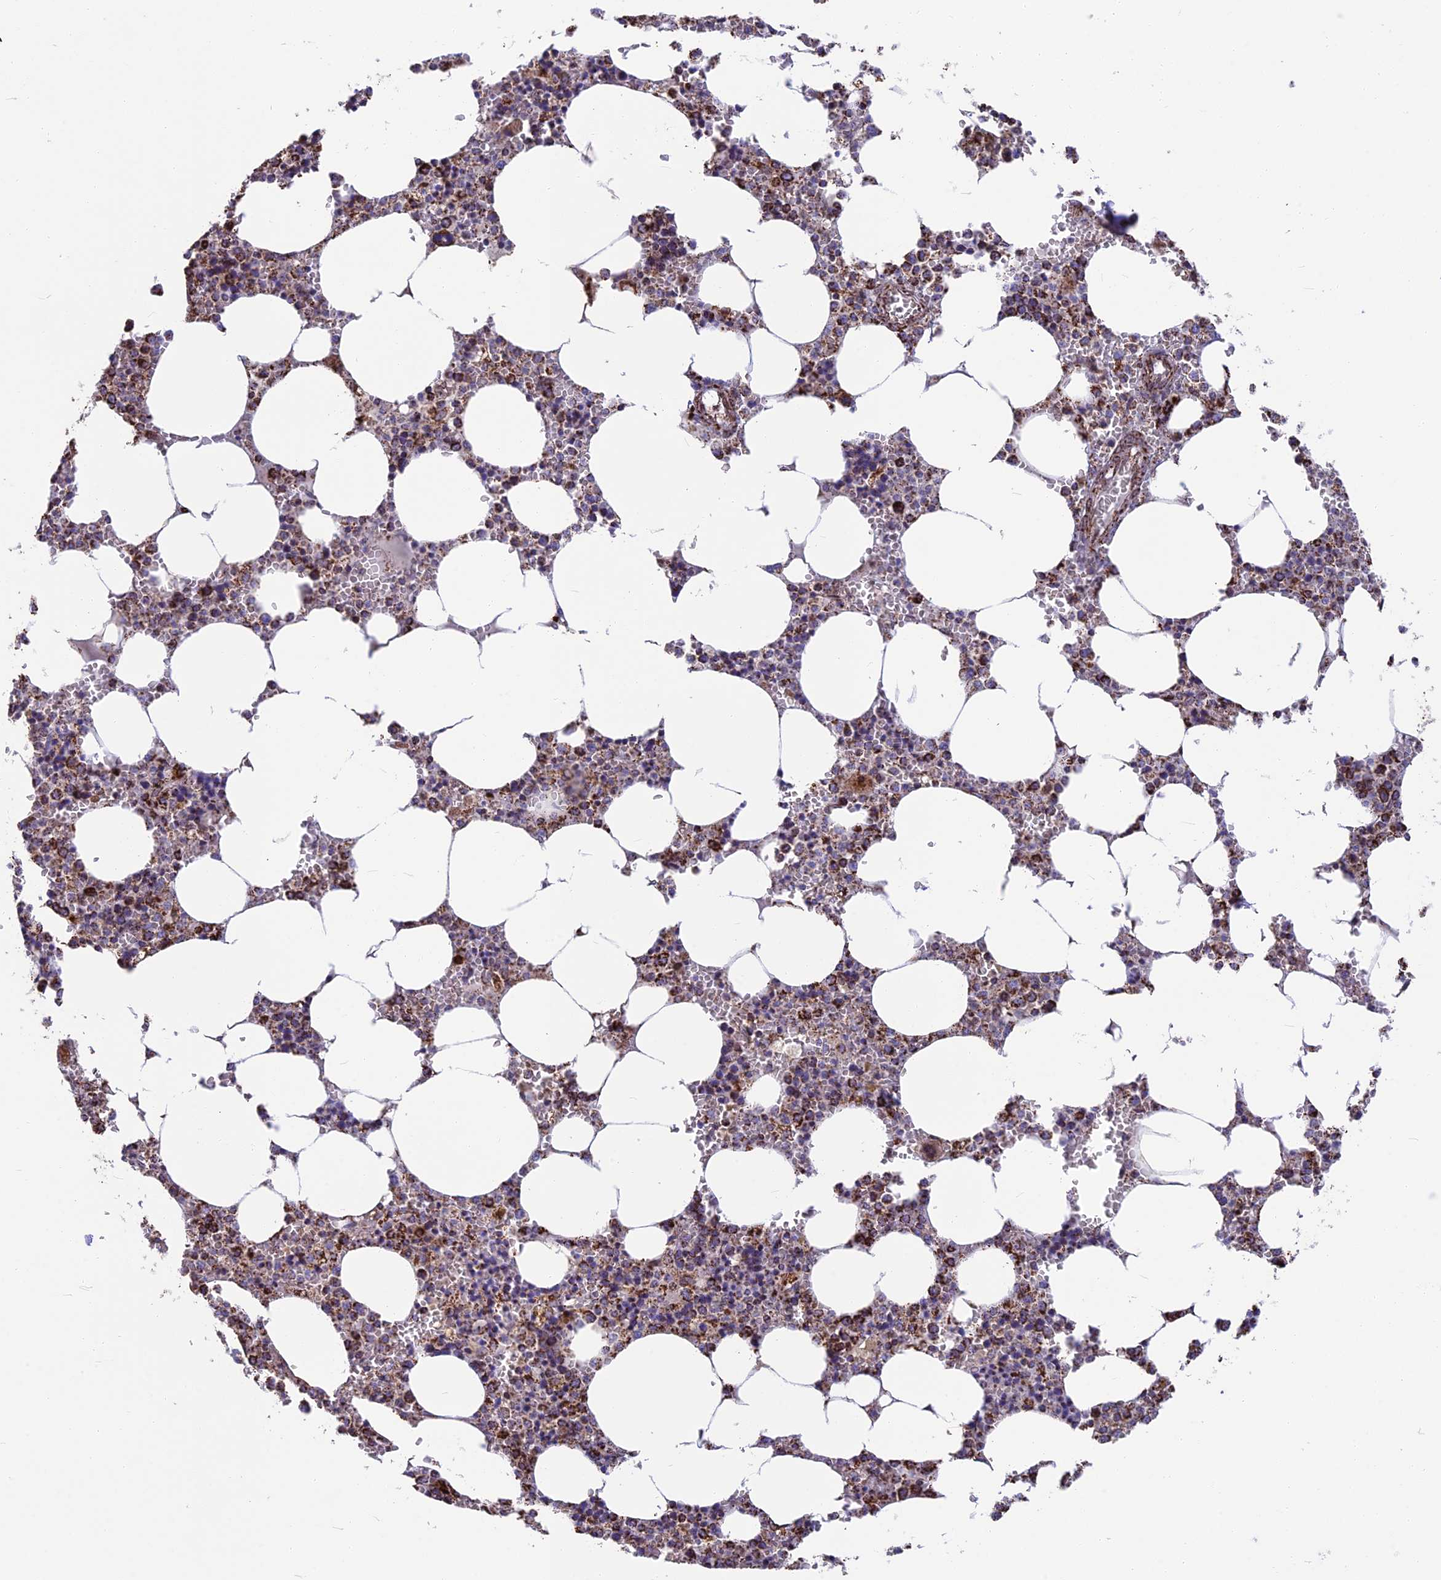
{"staining": {"intensity": "strong", "quantity": "25%-75%", "location": "cytoplasmic/membranous"}, "tissue": "bone marrow", "cell_type": "Hematopoietic cells", "image_type": "normal", "snomed": [{"axis": "morphology", "description": "Normal tissue, NOS"}, {"axis": "topography", "description": "Bone marrow"}], "caption": "Protein staining by immunohistochemistry exhibits strong cytoplasmic/membranous staining in about 25%-75% of hematopoietic cells in benign bone marrow.", "gene": "CS", "patient": {"sex": "male", "age": 70}}